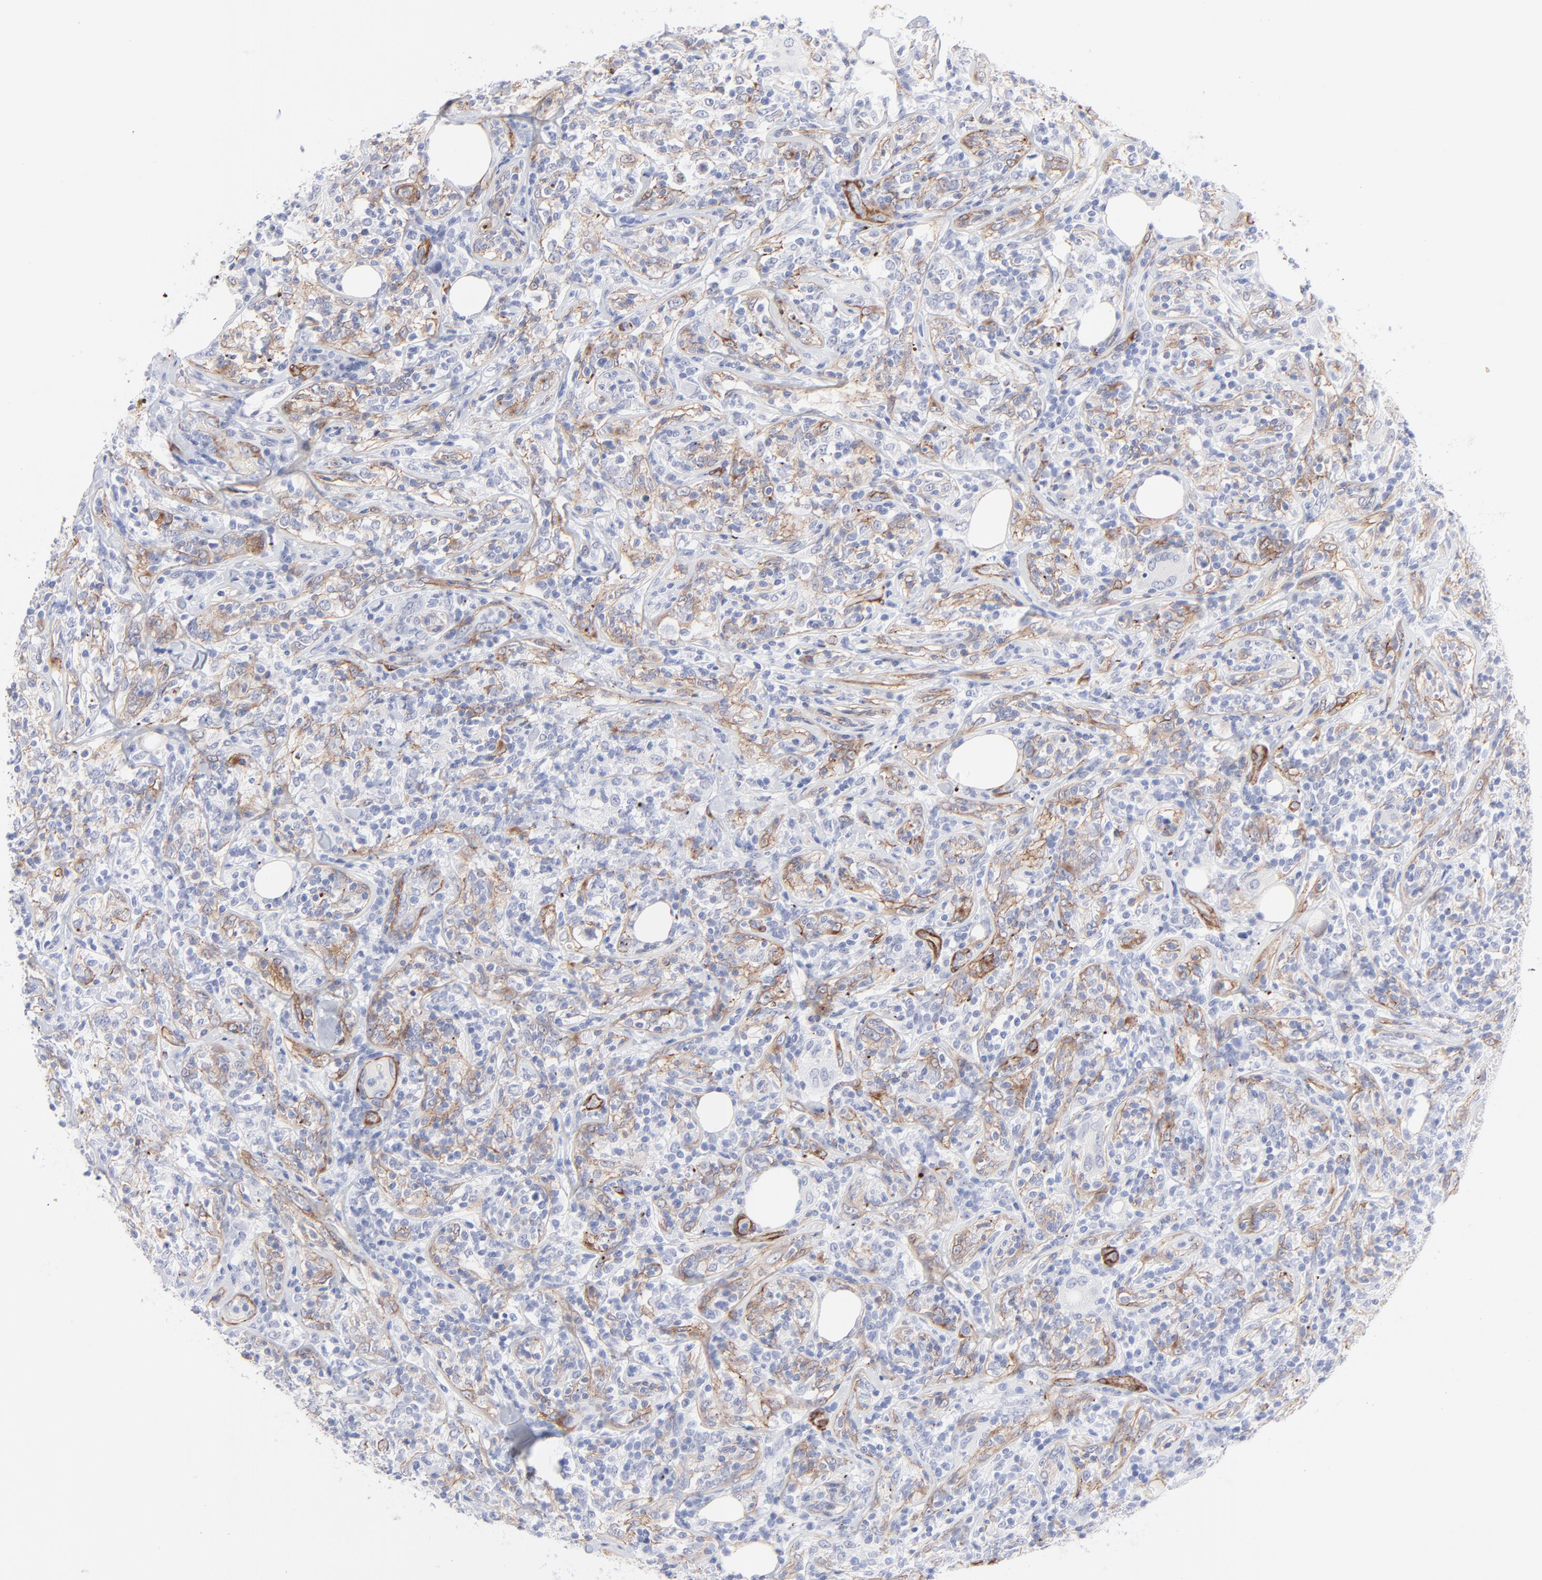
{"staining": {"intensity": "negative", "quantity": "none", "location": "none"}, "tissue": "lymphoma", "cell_type": "Tumor cells", "image_type": "cancer", "snomed": [{"axis": "morphology", "description": "Malignant lymphoma, non-Hodgkin's type, High grade"}, {"axis": "topography", "description": "Lymph node"}], "caption": "The image shows no staining of tumor cells in malignant lymphoma, non-Hodgkin's type (high-grade).", "gene": "PDGFRB", "patient": {"sex": "female", "age": 84}}